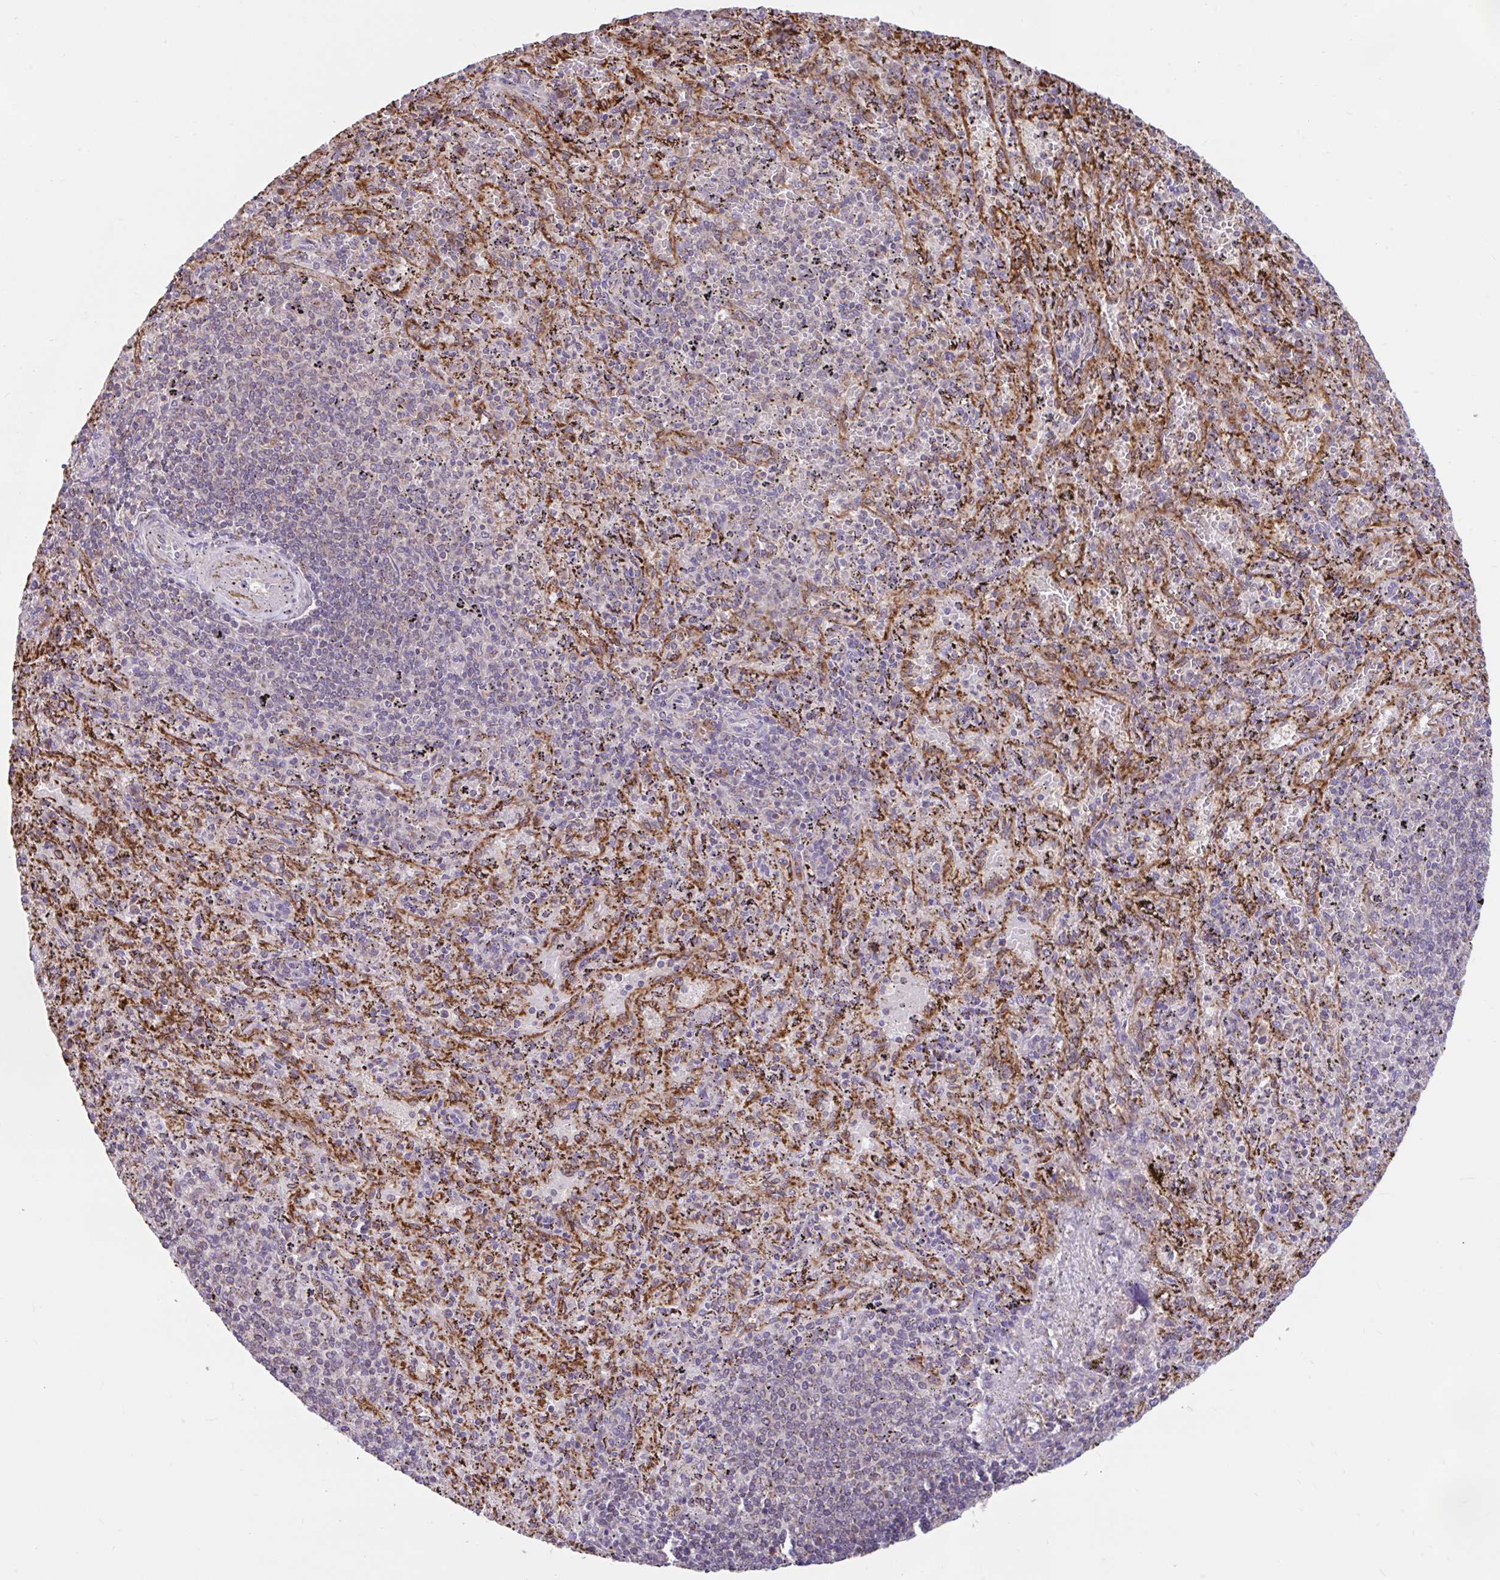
{"staining": {"intensity": "negative", "quantity": "none", "location": "none"}, "tissue": "spleen", "cell_type": "Cells in red pulp", "image_type": "normal", "snomed": [{"axis": "morphology", "description": "Normal tissue, NOS"}, {"axis": "topography", "description": "Spleen"}], "caption": "Cells in red pulp show no significant staining in benign spleen.", "gene": "RALBP1", "patient": {"sex": "male", "age": 57}}